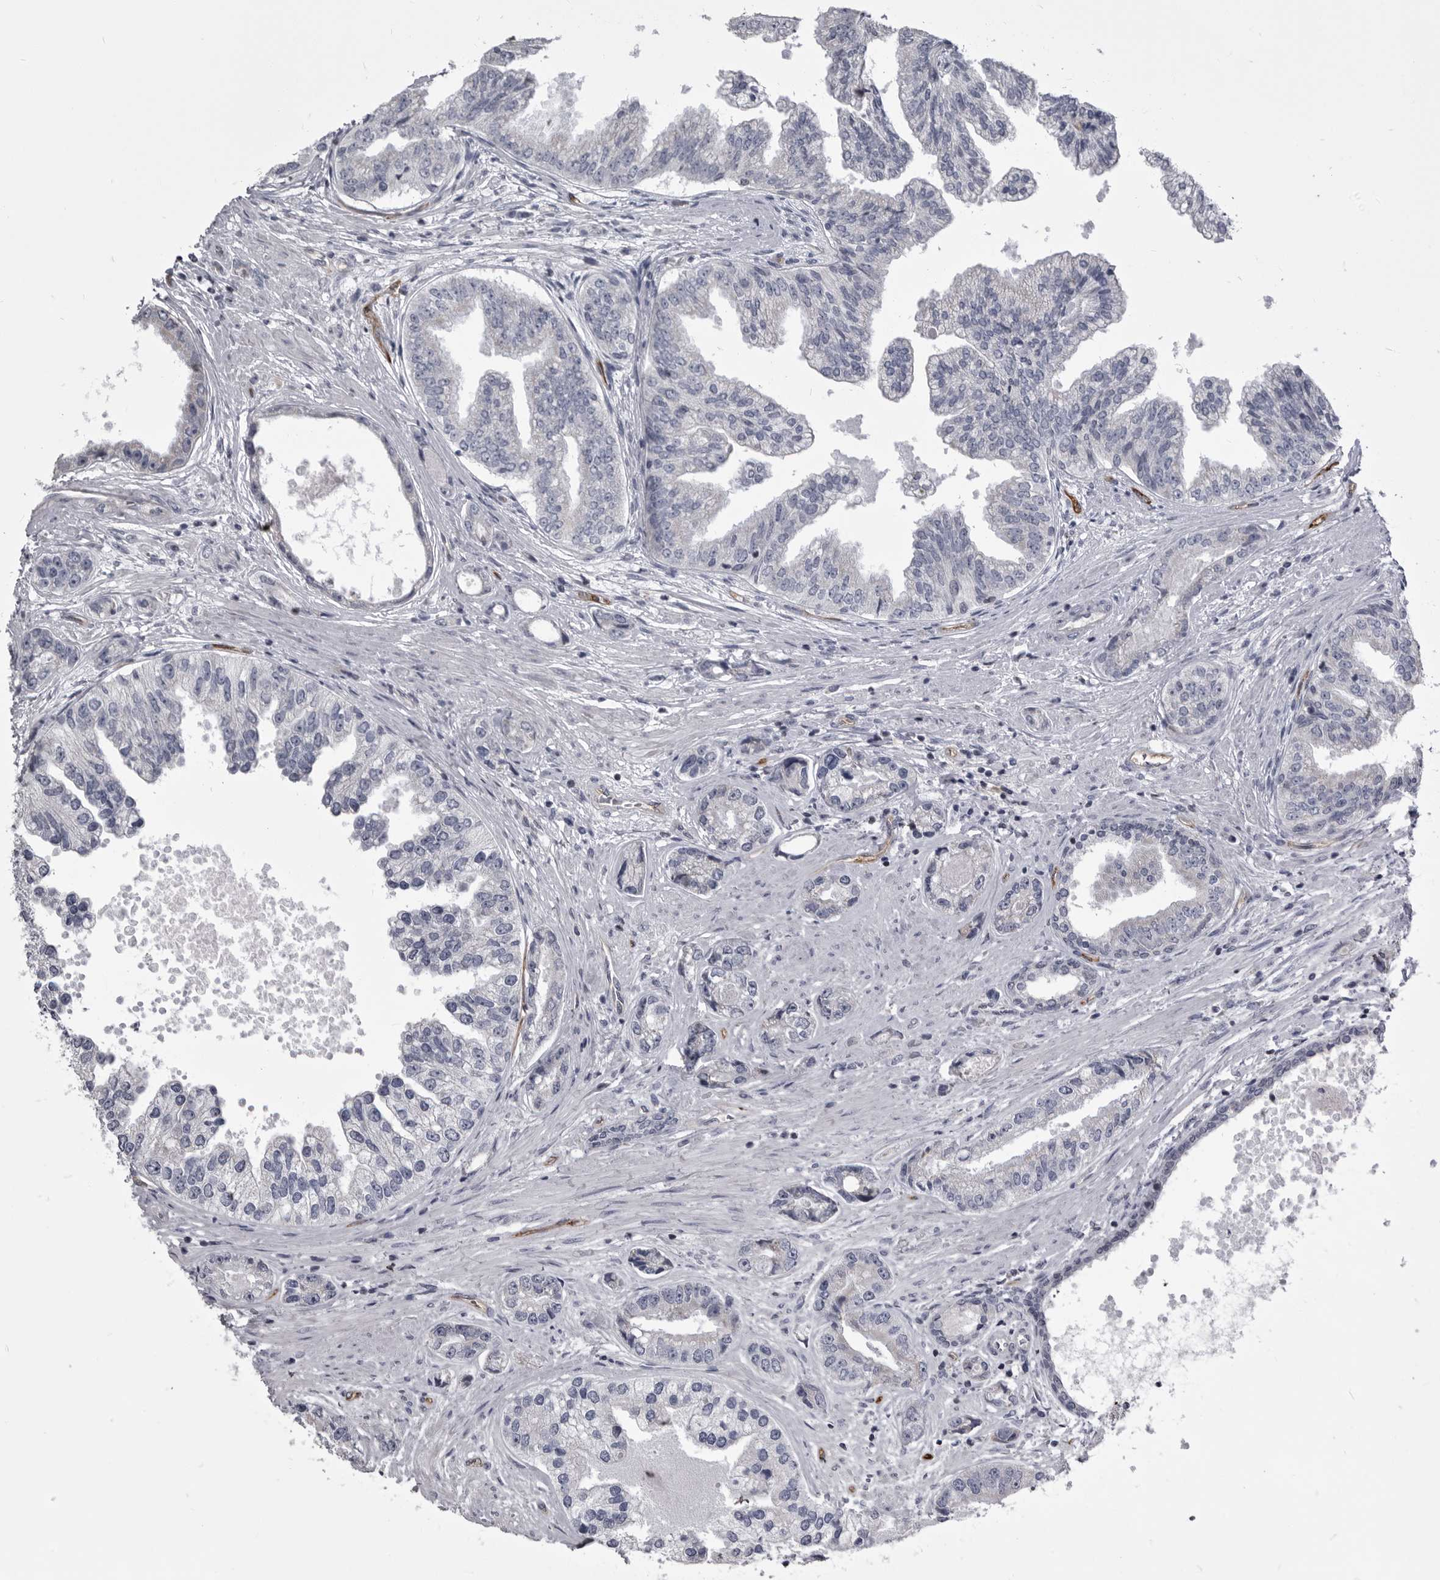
{"staining": {"intensity": "negative", "quantity": "none", "location": "none"}, "tissue": "prostate cancer", "cell_type": "Tumor cells", "image_type": "cancer", "snomed": [{"axis": "morphology", "description": "Adenocarcinoma, High grade"}, {"axis": "topography", "description": "Prostate"}], "caption": "Protein analysis of prostate cancer exhibits no significant expression in tumor cells.", "gene": "OPLAH", "patient": {"sex": "male", "age": 61}}